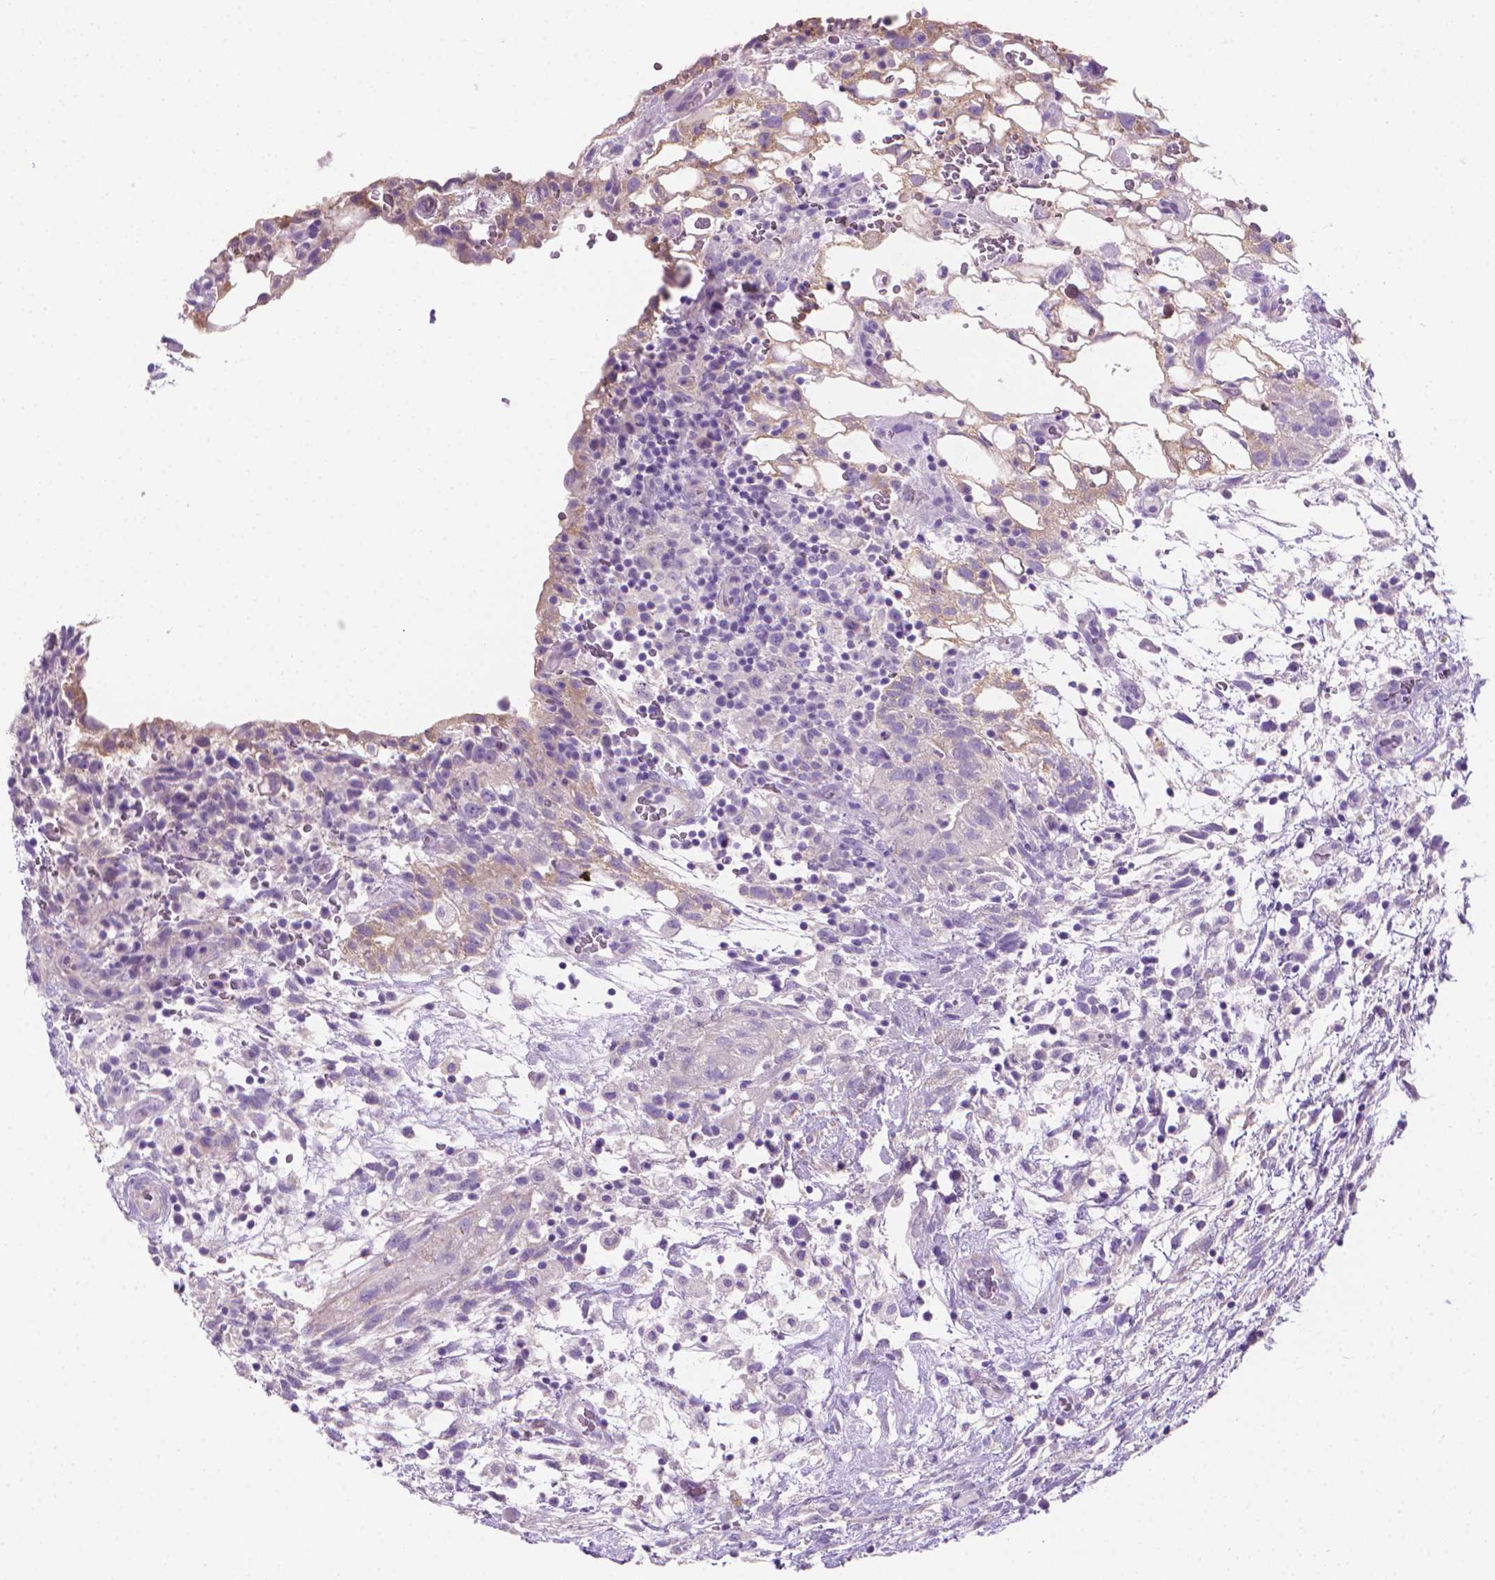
{"staining": {"intensity": "weak", "quantity": "<25%", "location": "cytoplasmic/membranous"}, "tissue": "testis cancer", "cell_type": "Tumor cells", "image_type": "cancer", "snomed": [{"axis": "morphology", "description": "Normal tissue, NOS"}, {"axis": "morphology", "description": "Carcinoma, Embryonal, NOS"}, {"axis": "topography", "description": "Testis"}], "caption": "Immunohistochemical staining of human testis cancer (embryonal carcinoma) reveals no significant positivity in tumor cells. The staining is performed using DAB brown chromogen with nuclei counter-stained in using hematoxylin.", "gene": "FASN", "patient": {"sex": "male", "age": 32}}